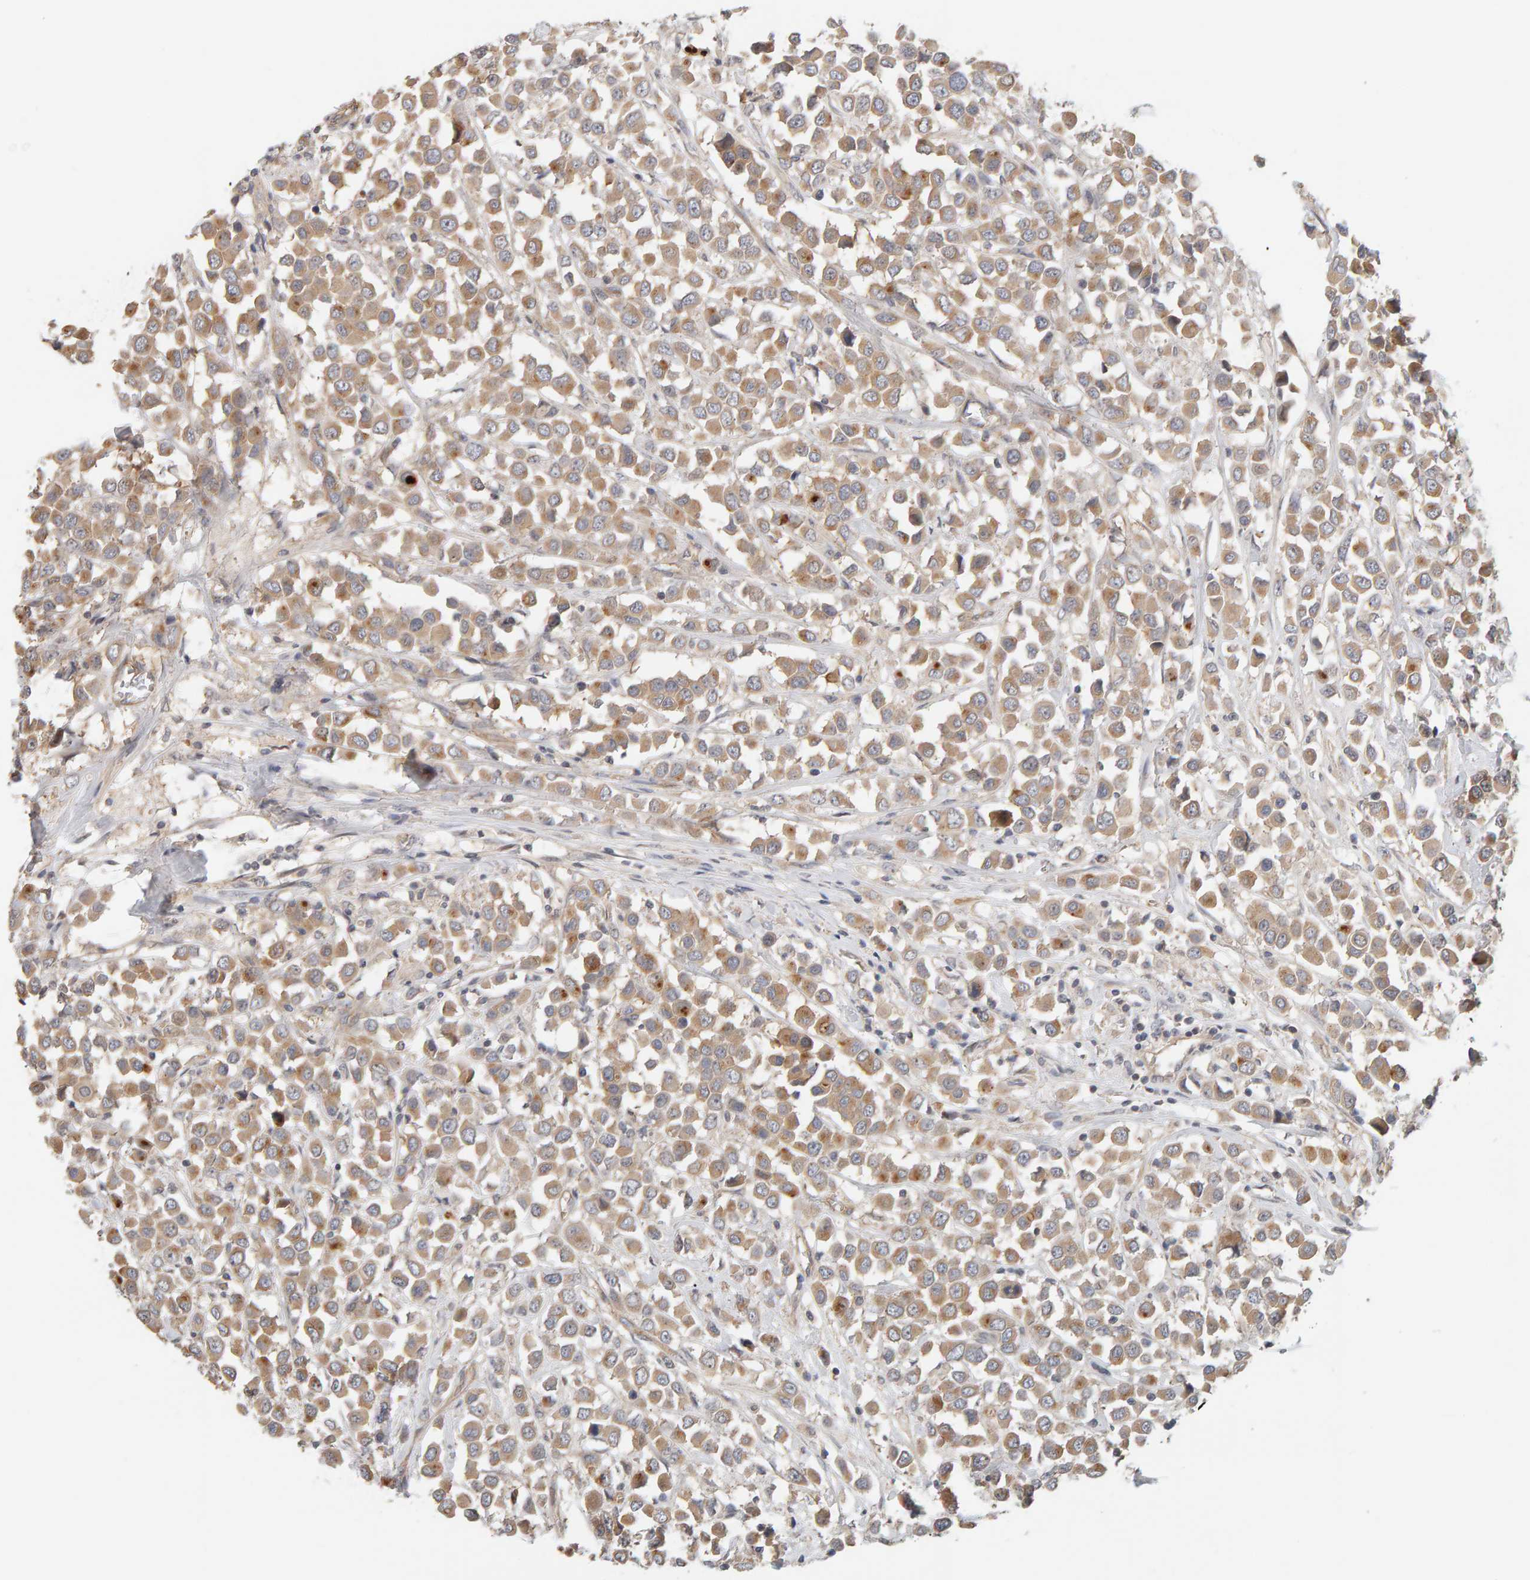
{"staining": {"intensity": "moderate", "quantity": ">75%", "location": "cytoplasmic/membranous"}, "tissue": "breast cancer", "cell_type": "Tumor cells", "image_type": "cancer", "snomed": [{"axis": "morphology", "description": "Duct carcinoma"}, {"axis": "topography", "description": "Breast"}], "caption": "Tumor cells reveal medium levels of moderate cytoplasmic/membranous staining in approximately >75% of cells in human breast infiltrating ductal carcinoma. The protein is shown in brown color, while the nuclei are stained blue.", "gene": "PPP1R16A", "patient": {"sex": "female", "age": 61}}